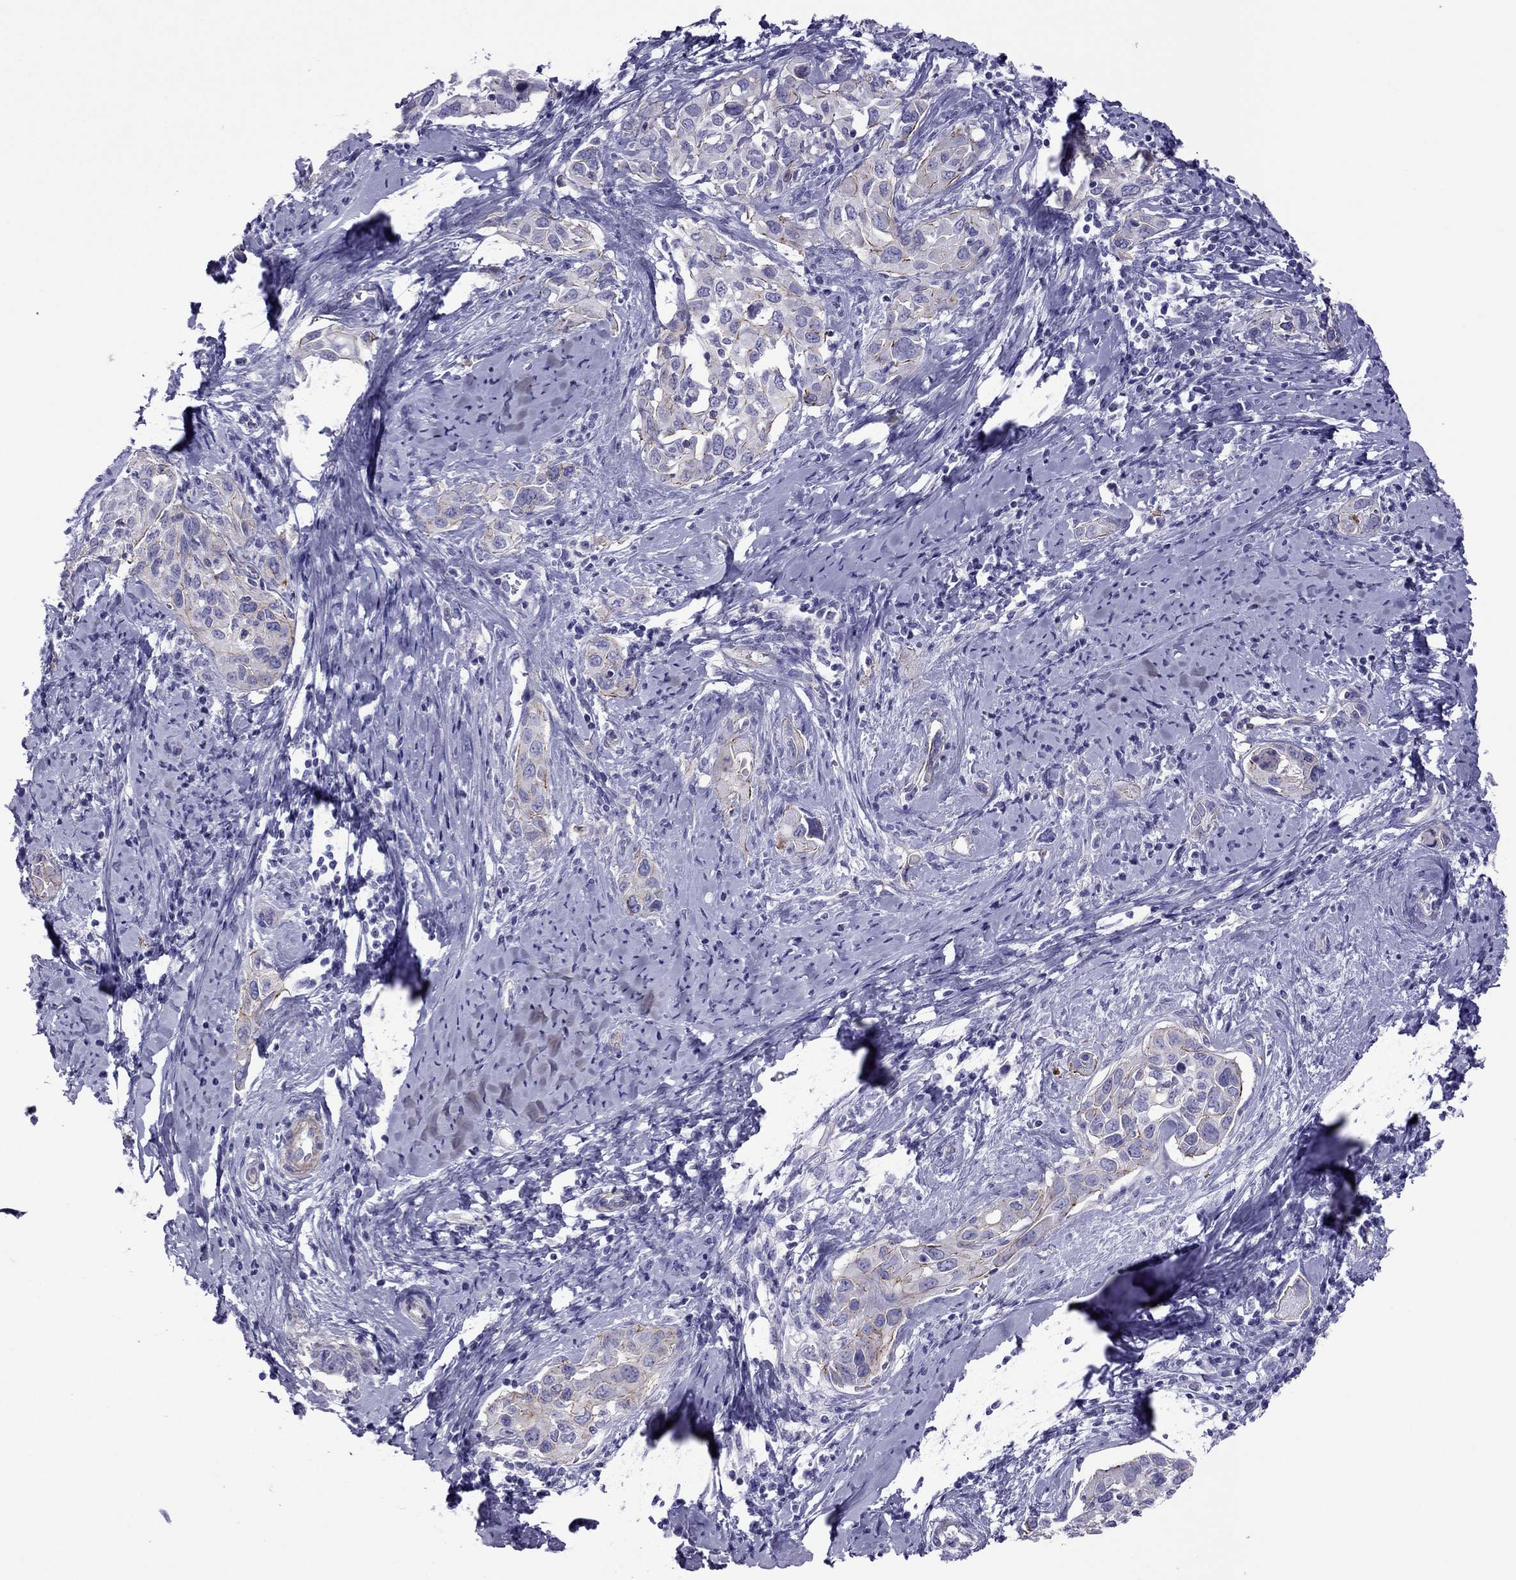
{"staining": {"intensity": "moderate", "quantity": "<25%", "location": "cytoplasmic/membranous"}, "tissue": "cervical cancer", "cell_type": "Tumor cells", "image_type": "cancer", "snomed": [{"axis": "morphology", "description": "Squamous cell carcinoma, NOS"}, {"axis": "topography", "description": "Cervix"}], "caption": "A low amount of moderate cytoplasmic/membranous staining is identified in about <25% of tumor cells in squamous cell carcinoma (cervical) tissue.", "gene": "MYL11", "patient": {"sex": "female", "age": 51}}